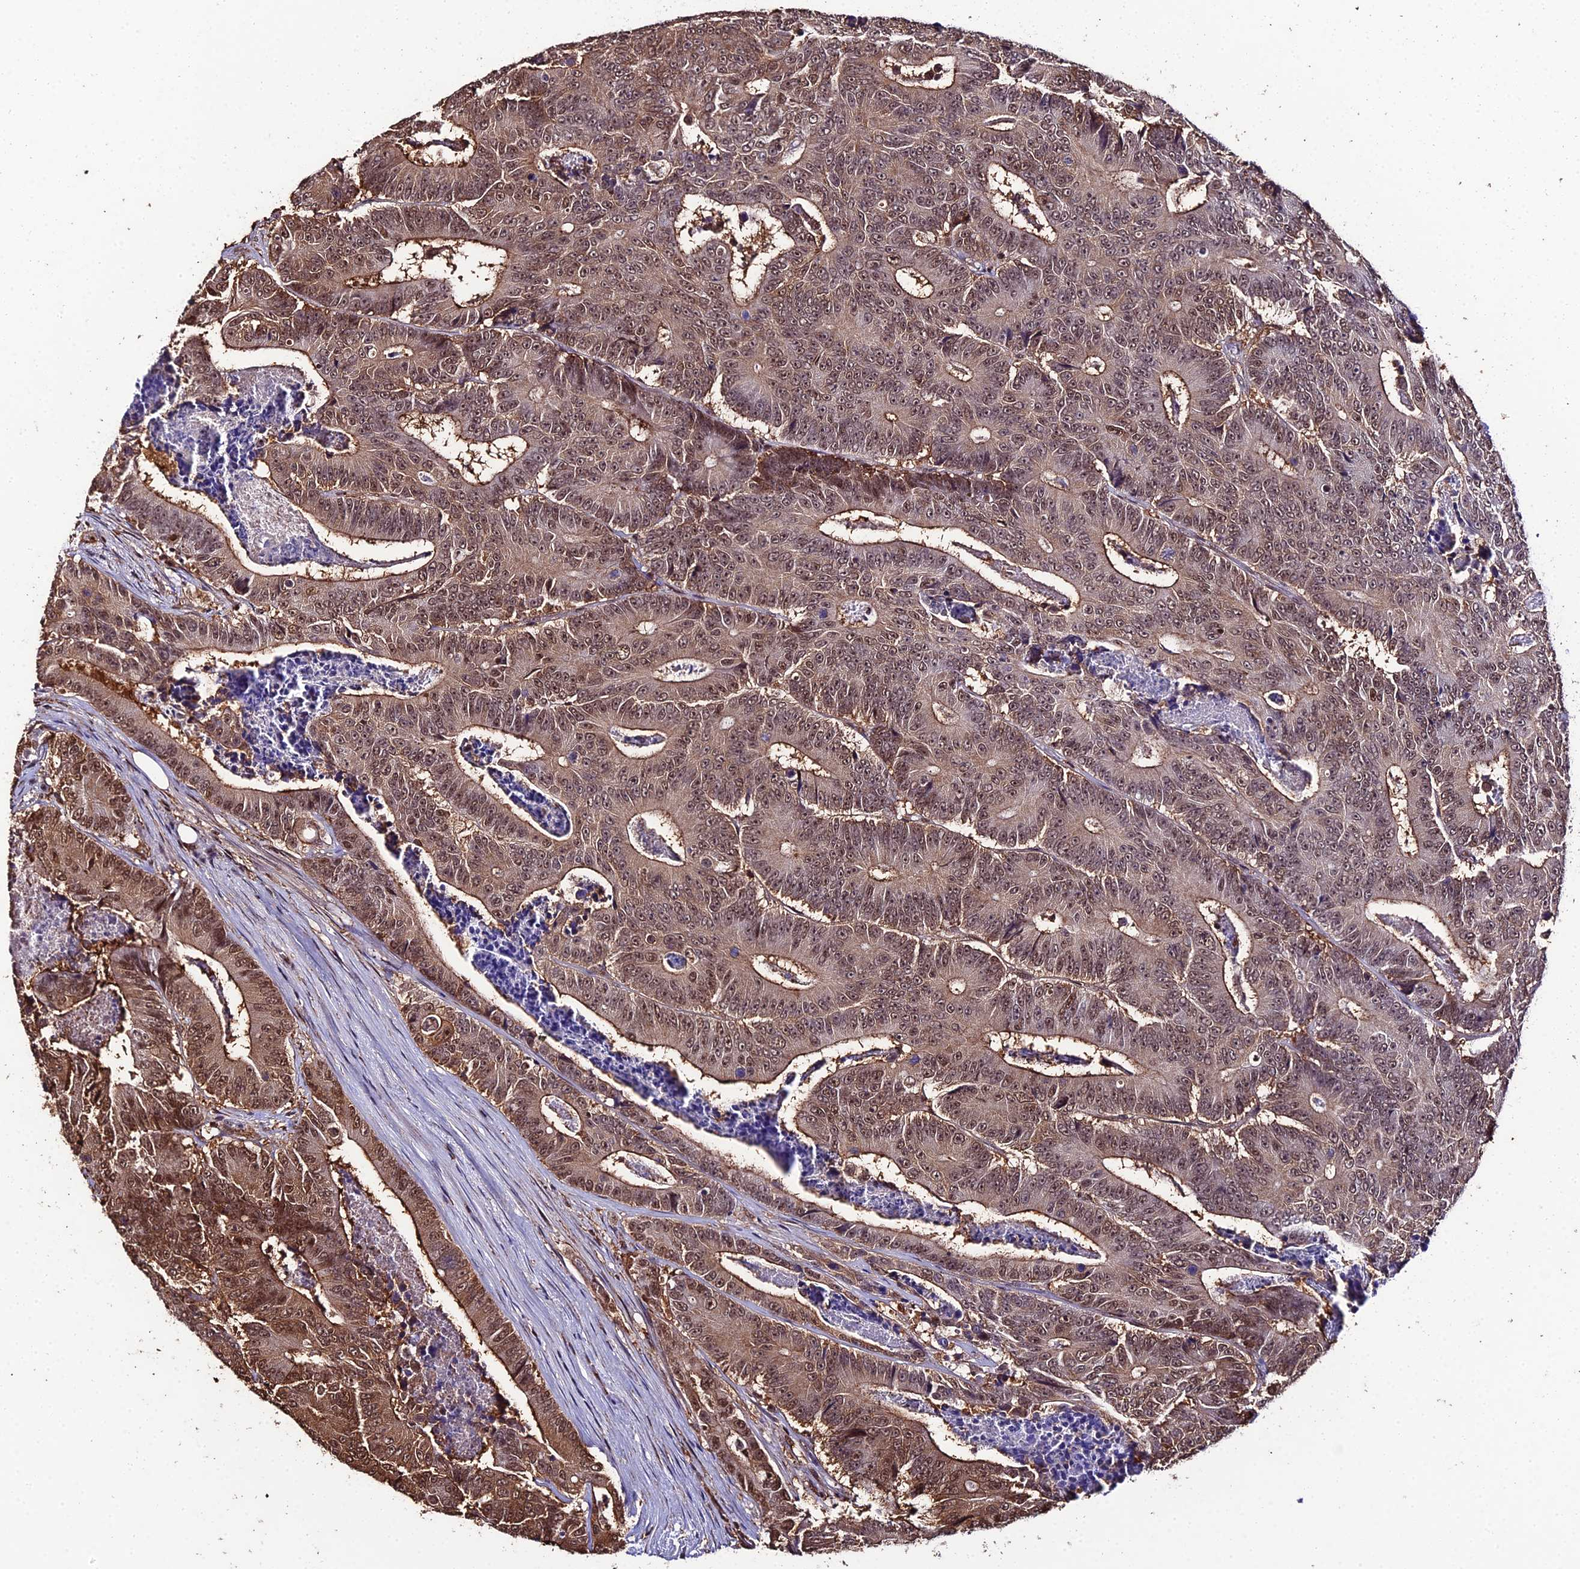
{"staining": {"intensity": "moderate", "quantity": ">75%", "location": "nuclear"}, "tissue": "colorectal cancer", "cell_type": "Tumor cells", "image_type": "cancer", "snomed": [{"axis": "morphology", "description": "Adenocarcinoma, NOS"}, {"axis": "topography", "description": "Colon"}], "caption": "Colorectal cancer (adenocarcinoma) stained with a brown dye demonstrates moderate nuclear positive expression in approximately >75% of tumor cells.", "gene": "PPP4C", "patient": {"sex": "male", "age": 83}}